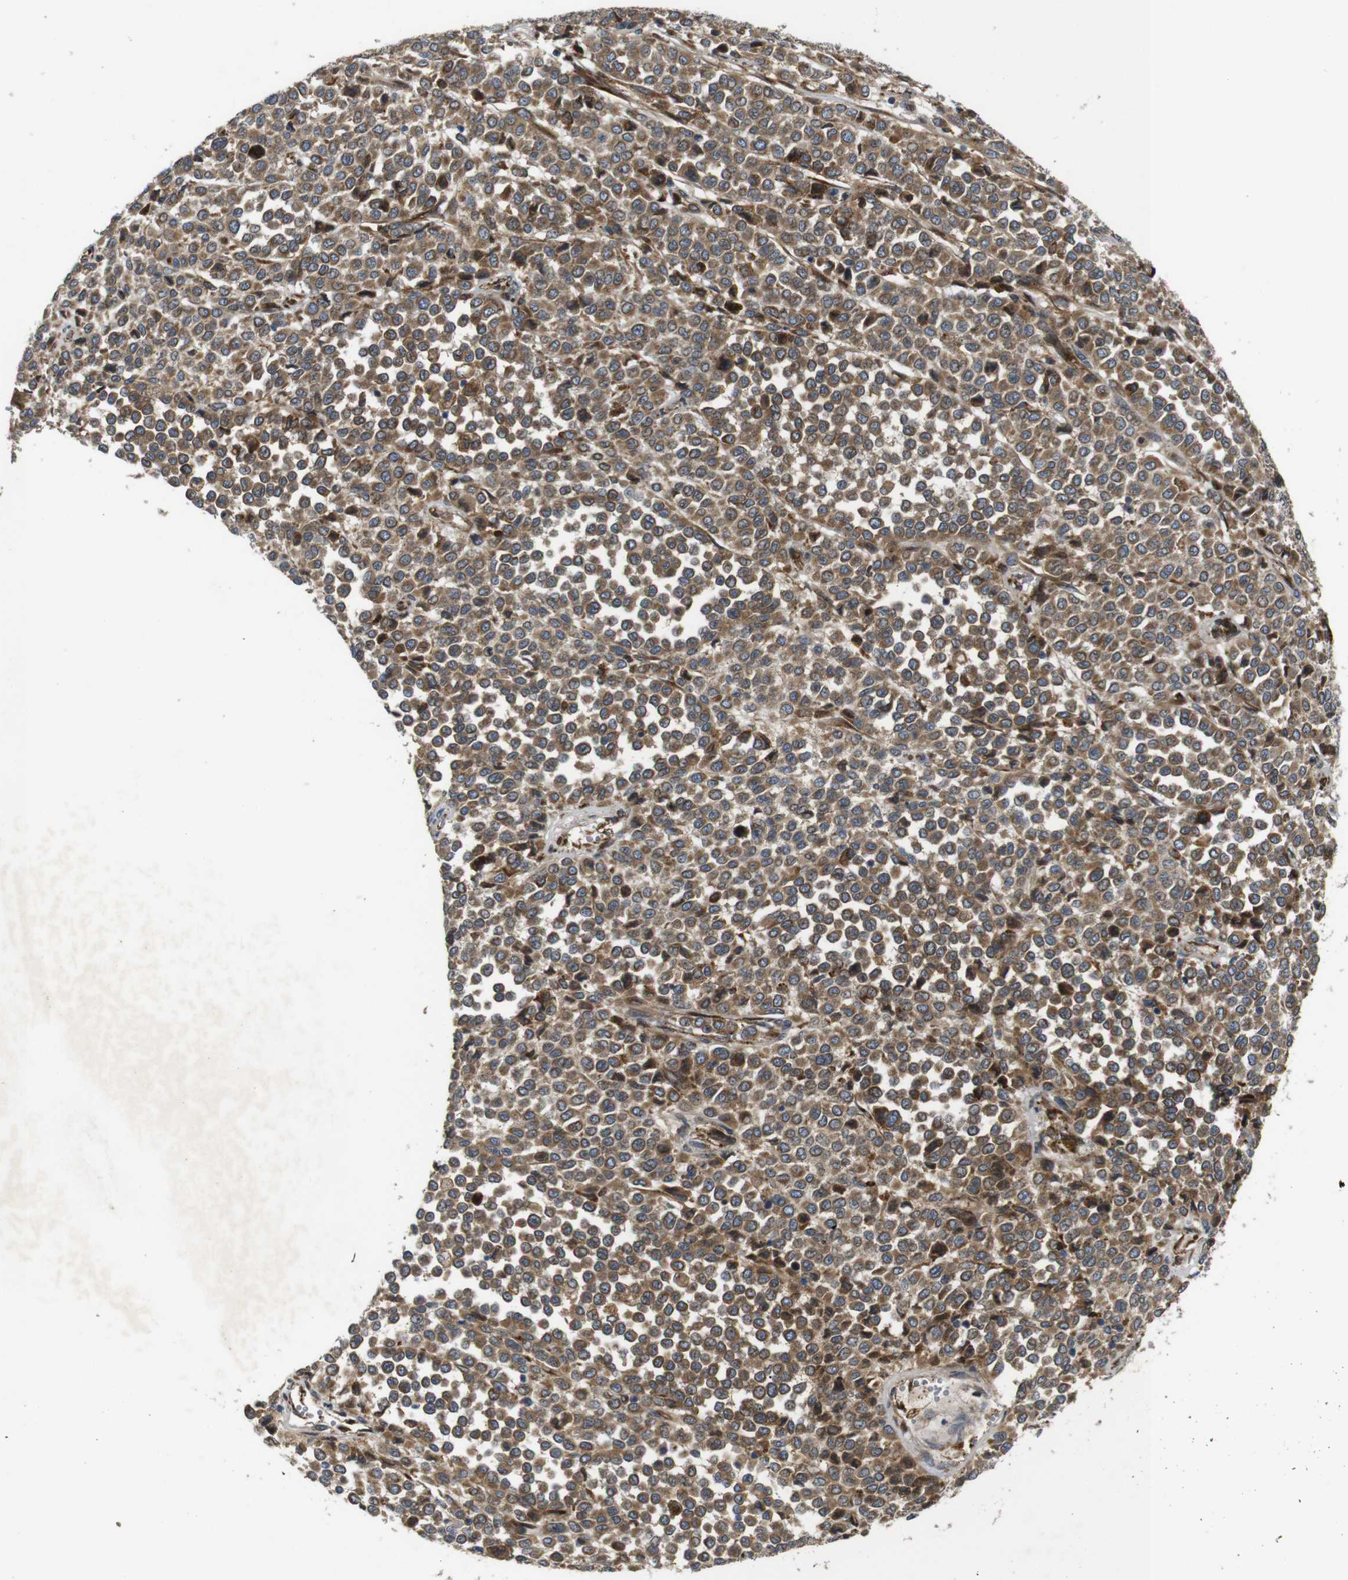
{"staining": {"intensity": "moderate", "quantity": ">75%", "location": "cytoplasmic/membranous"}, "tissue": "melanoma", "cell_type": "Tumor cells", "image_type": "cancer", "snomed": [{"axis": "morphology", "description": "Malignant melanoma, Metastatic site"}, {"axis": "topography", "description": "Pancreas"}], "caption": "Melanoma stained for a protein (brown) demonstrates moderate cytoplasmic/membranous positive expression in about >75% of tumor cells.", "gene": "UBE2G2", "patient": {"sex": "female", "age": 30}}